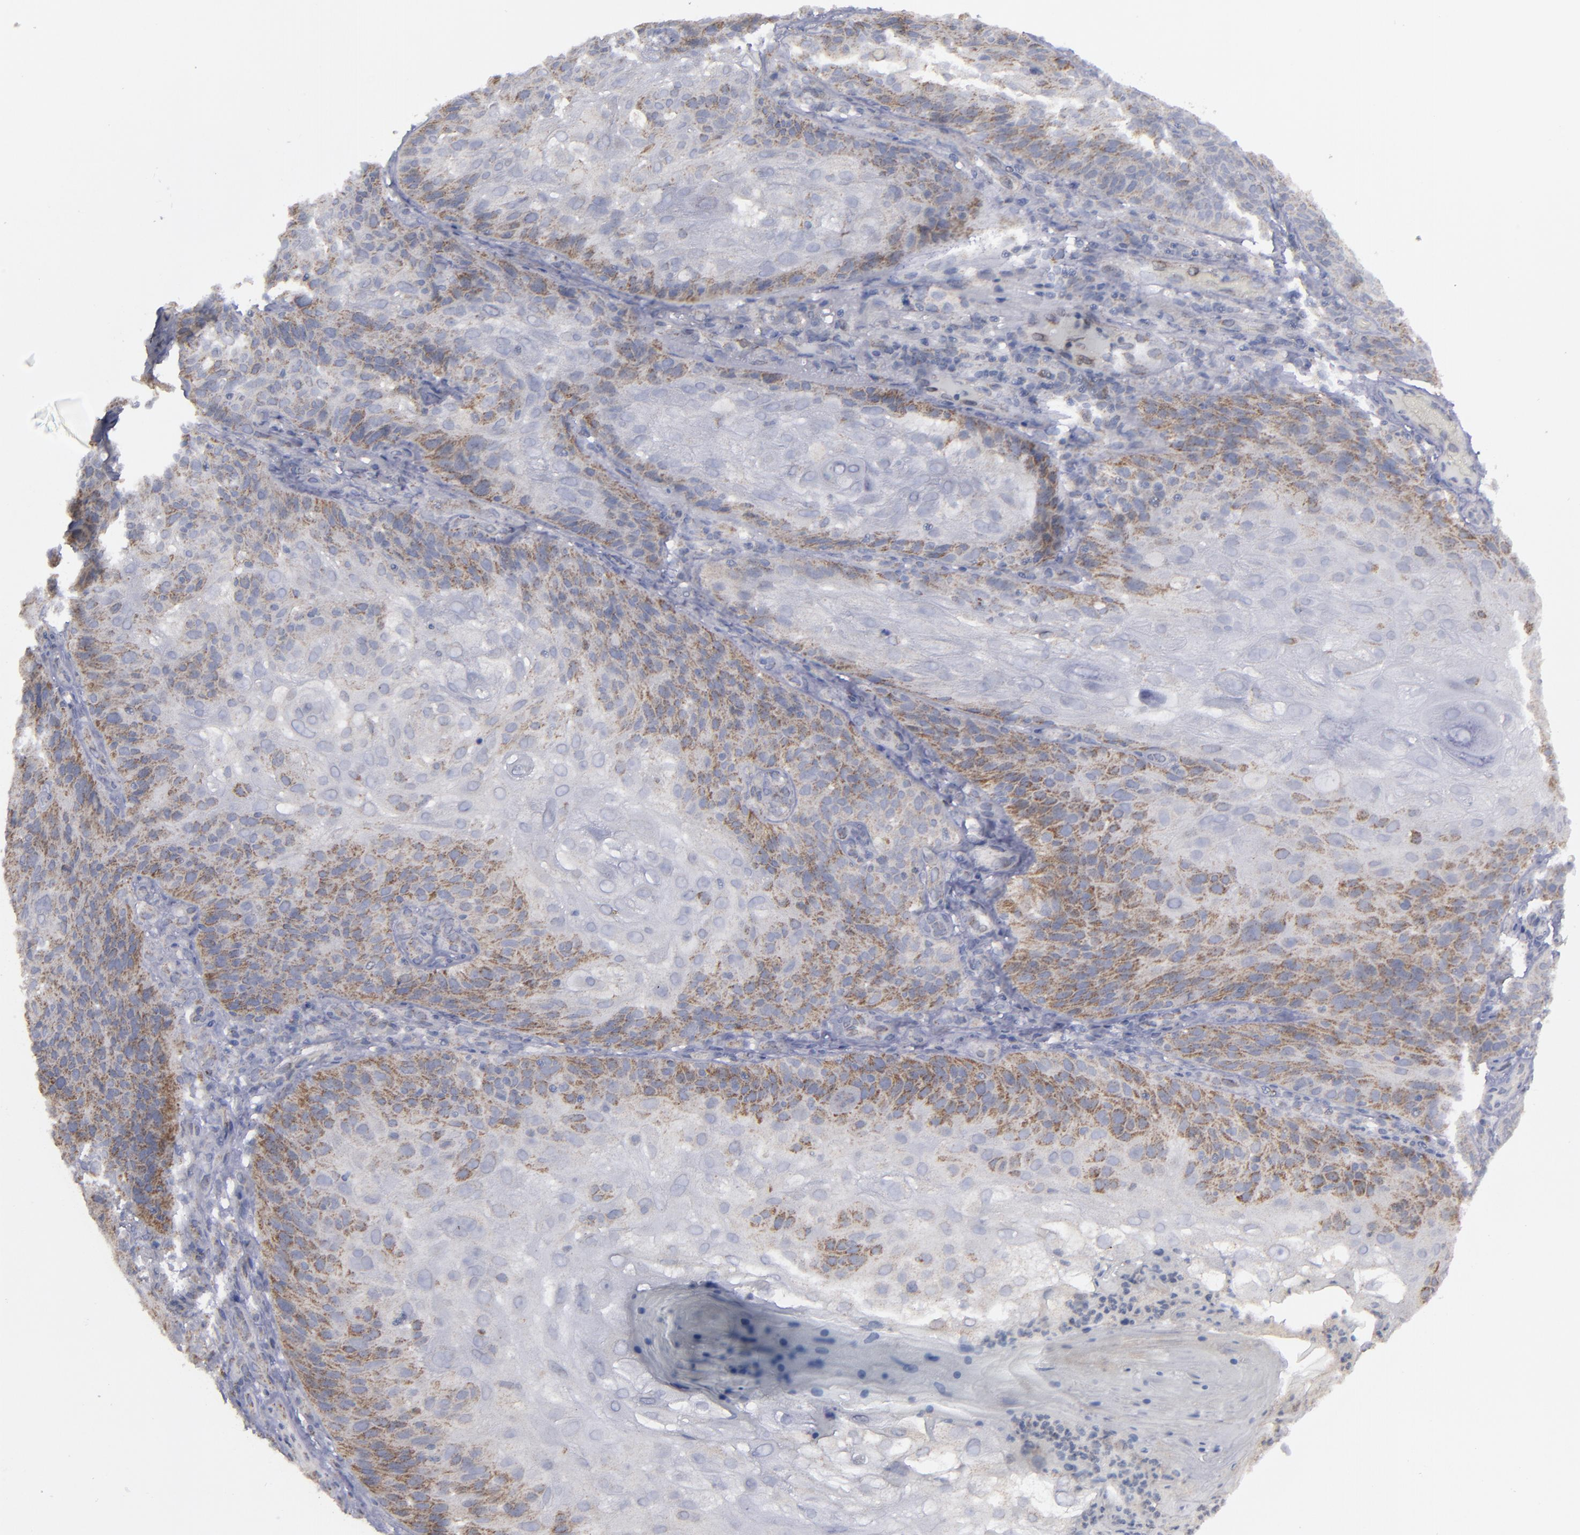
{"staining": {"intensity": "moderate", "quantity": "25%-75%", "location": "cytoplasmic/membranous"}, "tissue": "skin cancer", "cell_type": "Tumor cells", "image_type": "cancer", "snomed": [{"axis": "morphology", "description": "Normal tissue, NOS"}, {"axis": "morphology", "description": "Squamous cell carcinoma, NOS"}, {"axis": "topography", "description": "Skin"}], "caption": "IHC (DAB (3,3'-diaminobenzidine)) staining of human skin cancer (squamous cell carcinoma) exhibits moderate cytoplasmic/membranous protein staining in approximately 25%-75% of tumor cells. (DAB IHC with brightfield microscopy, high magnification).", "gene": "MYOM2", "patient": {"sex": "female", "age": 83}}